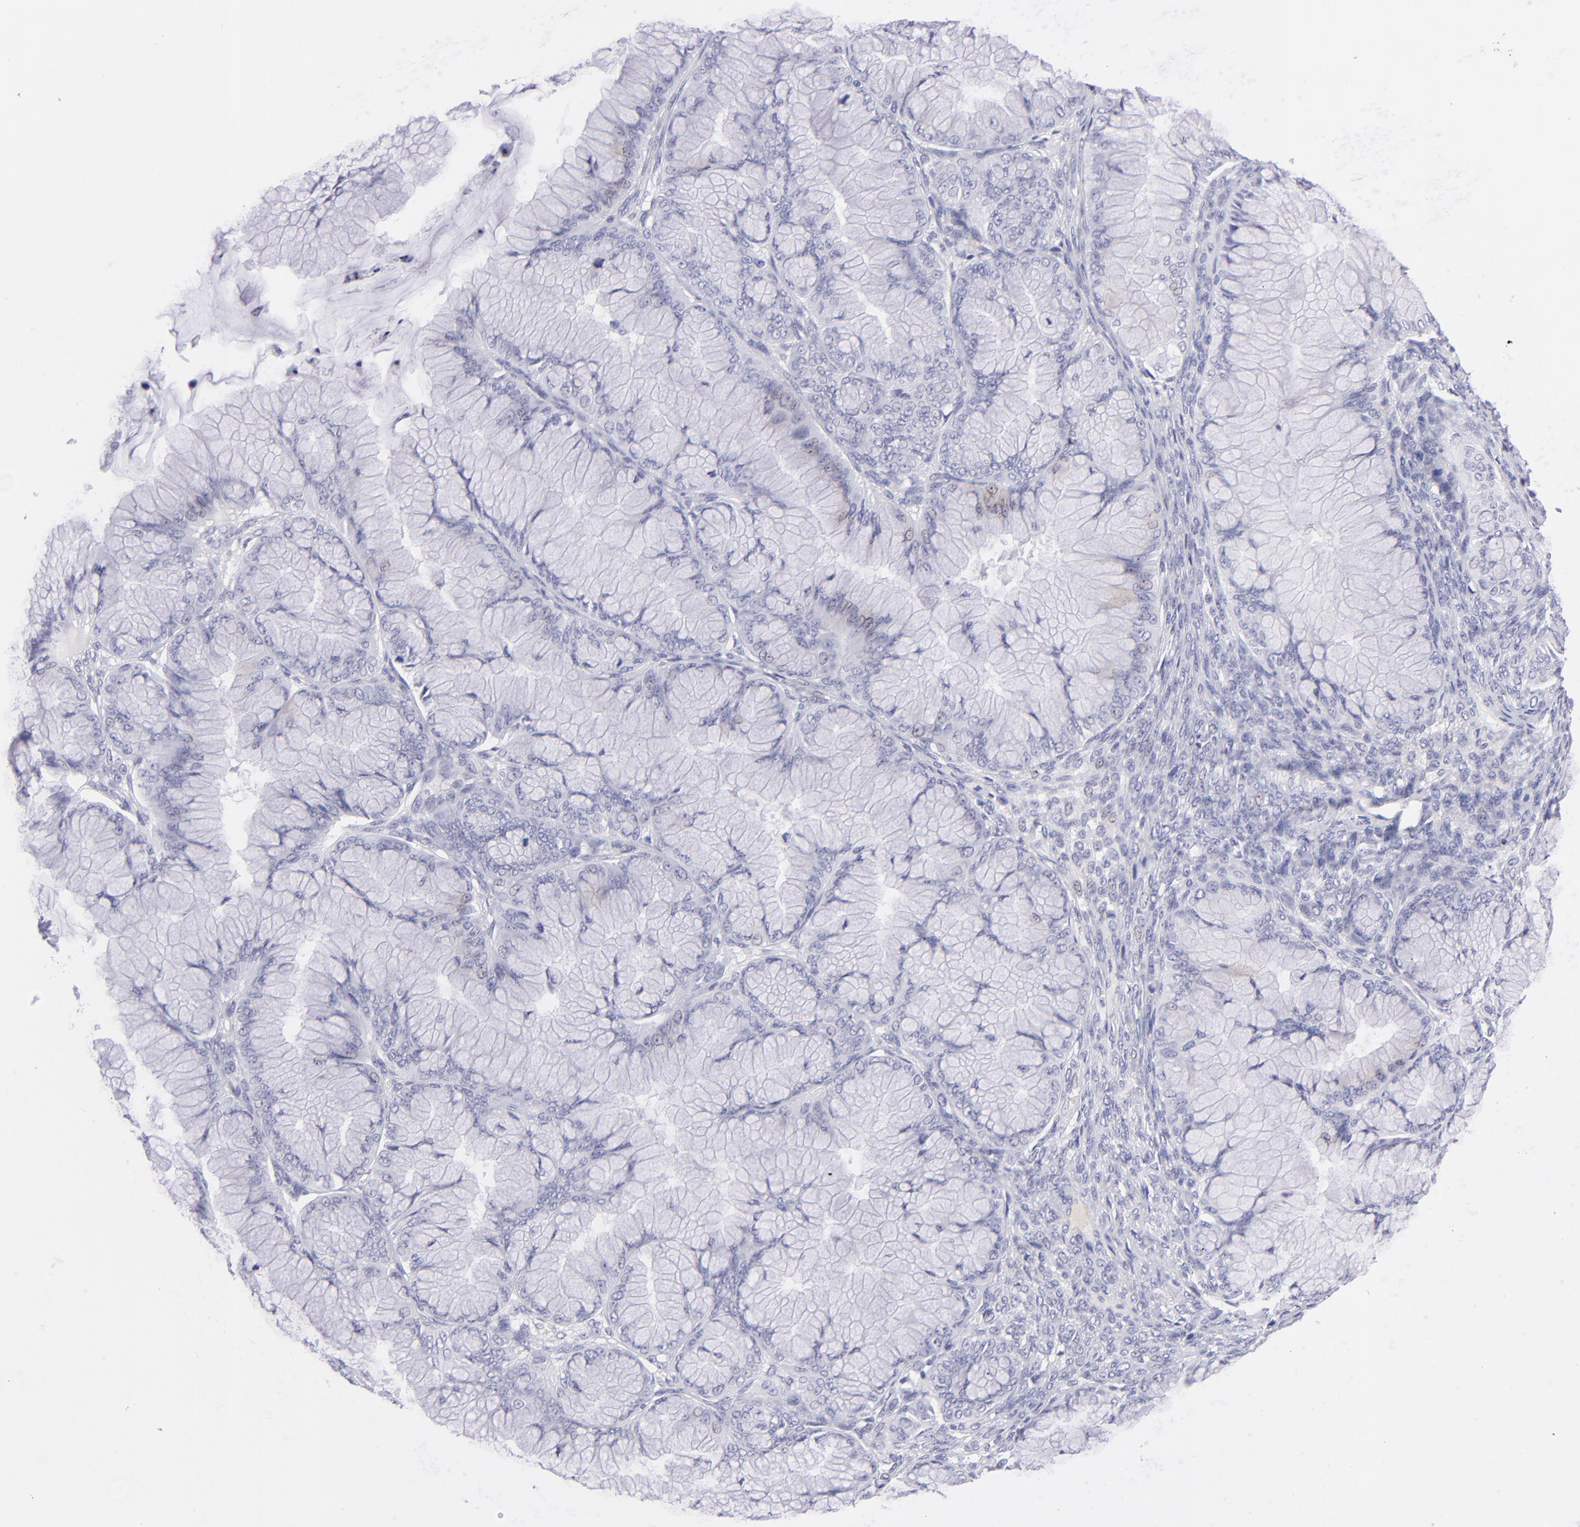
{"staining": {"intensity": "negative", "quantity": "none", "location": "none"}, "tissue": "ovarian cancer", "cell_type": "Tumor cells", "image_type": "cancer", "snomed": [{"axis": "morphology", "description": "Cystadenocarcinoma, mucinous, NOS"}, {"axis": "topography", "description": "Ovary"}], "caption": "Human ovarian cancer stained for a protein using IHC reveals no positivity in tumor cells.", "gene": "PRPH", "patient": {"sex": "female", "age": 63}}